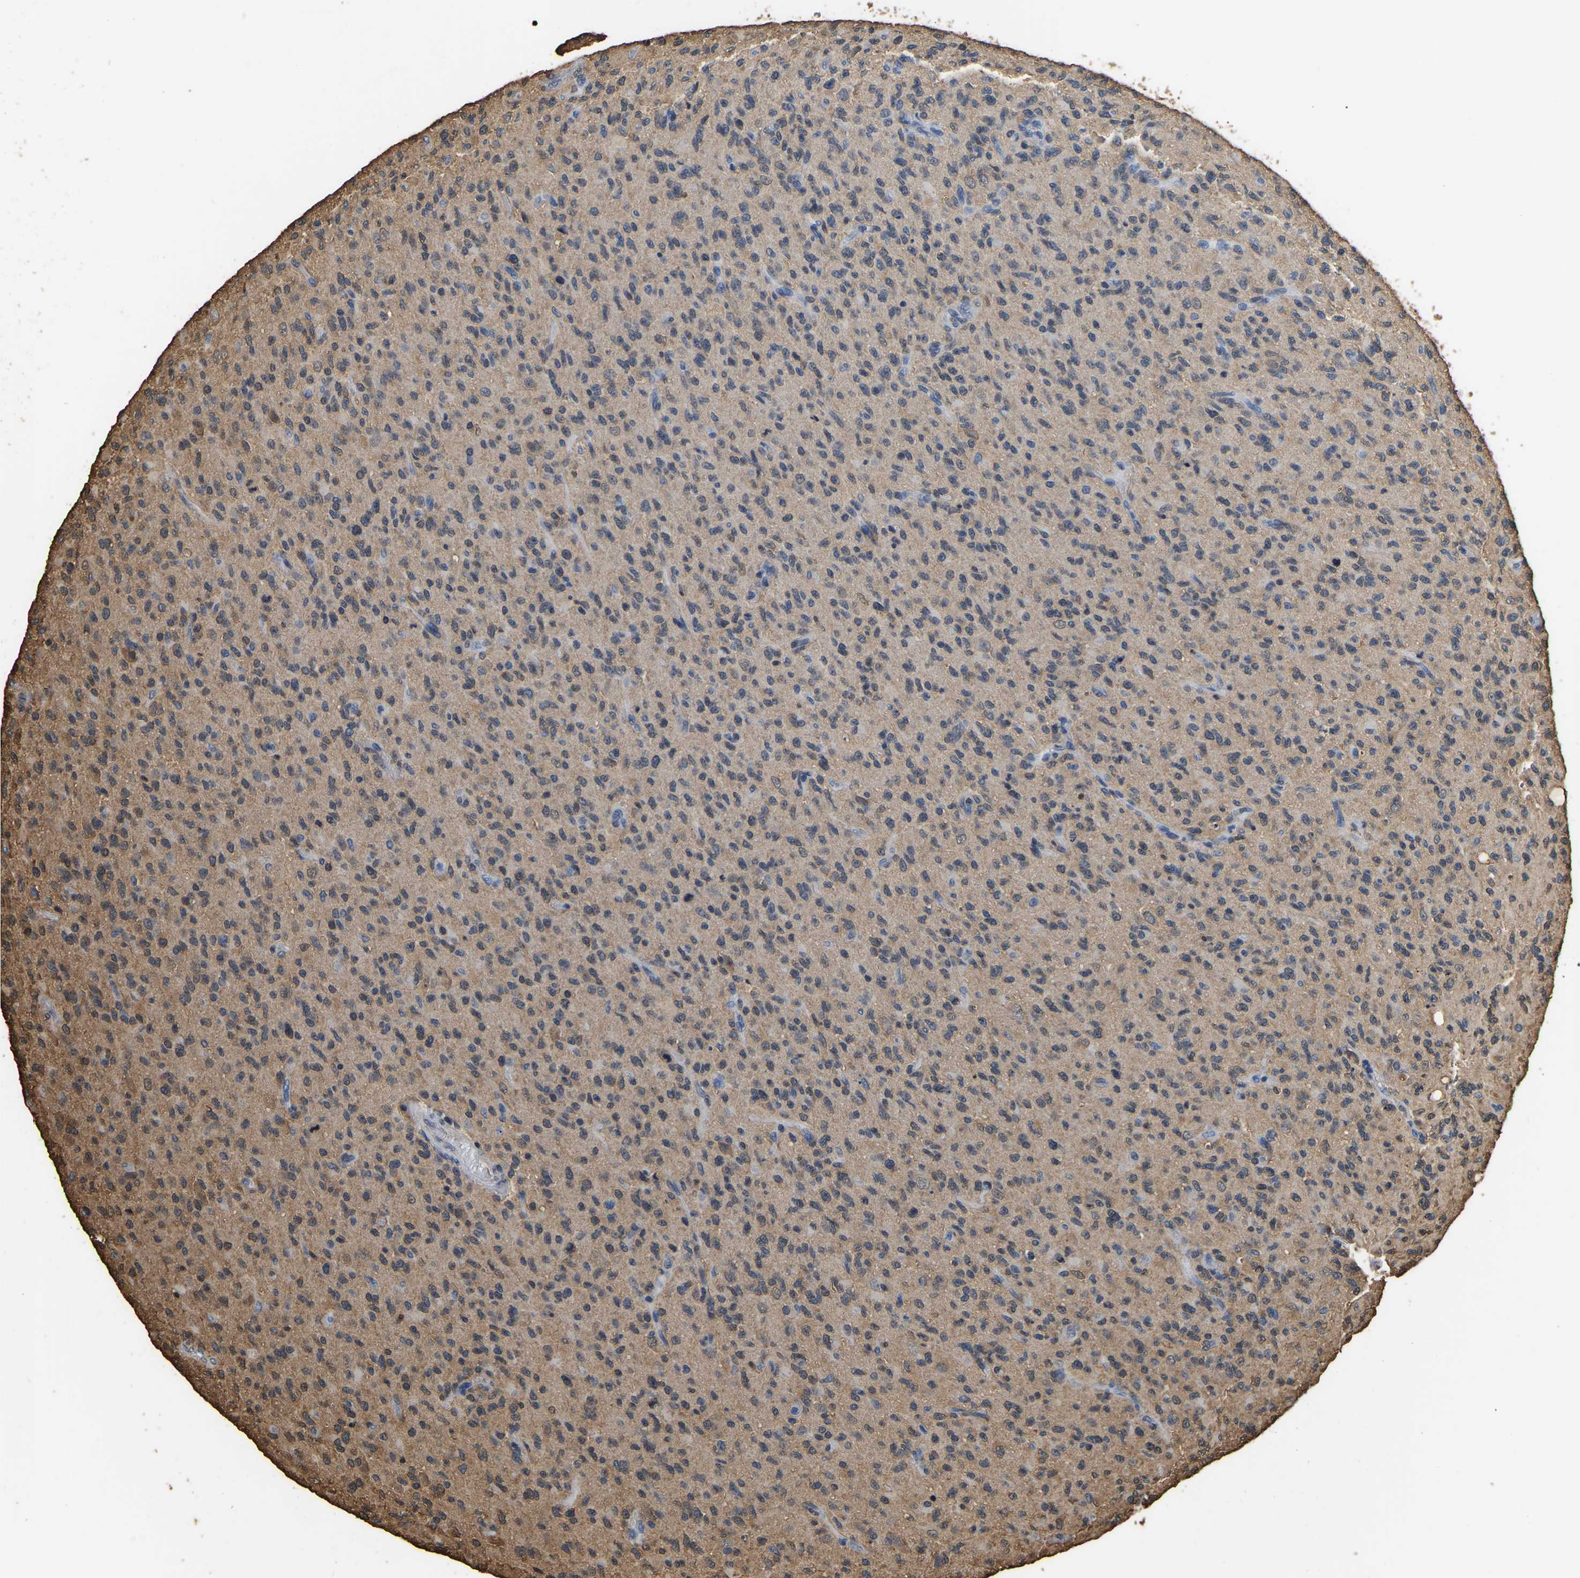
{"staining": {"intensity": "weak", "quantity": "25%-75%", "location": "cytoplasmic/membranous"}, "tissue": "glioma", "cell_type": "Tumor cells", "image_type": "cancer", "snomed": [{"axis": "morphology", "description": "Glioma, malignant, High grade"}, {"axis": "topography", "description": "Brain"}], "caption": "Protein analysis of glioma tissue demonstrates weak cytoplasmic/membranous expression in about 25%-75% of tumor cells.", "gene": "LDHB", "patient": {"sex": "male", "age": 71}}